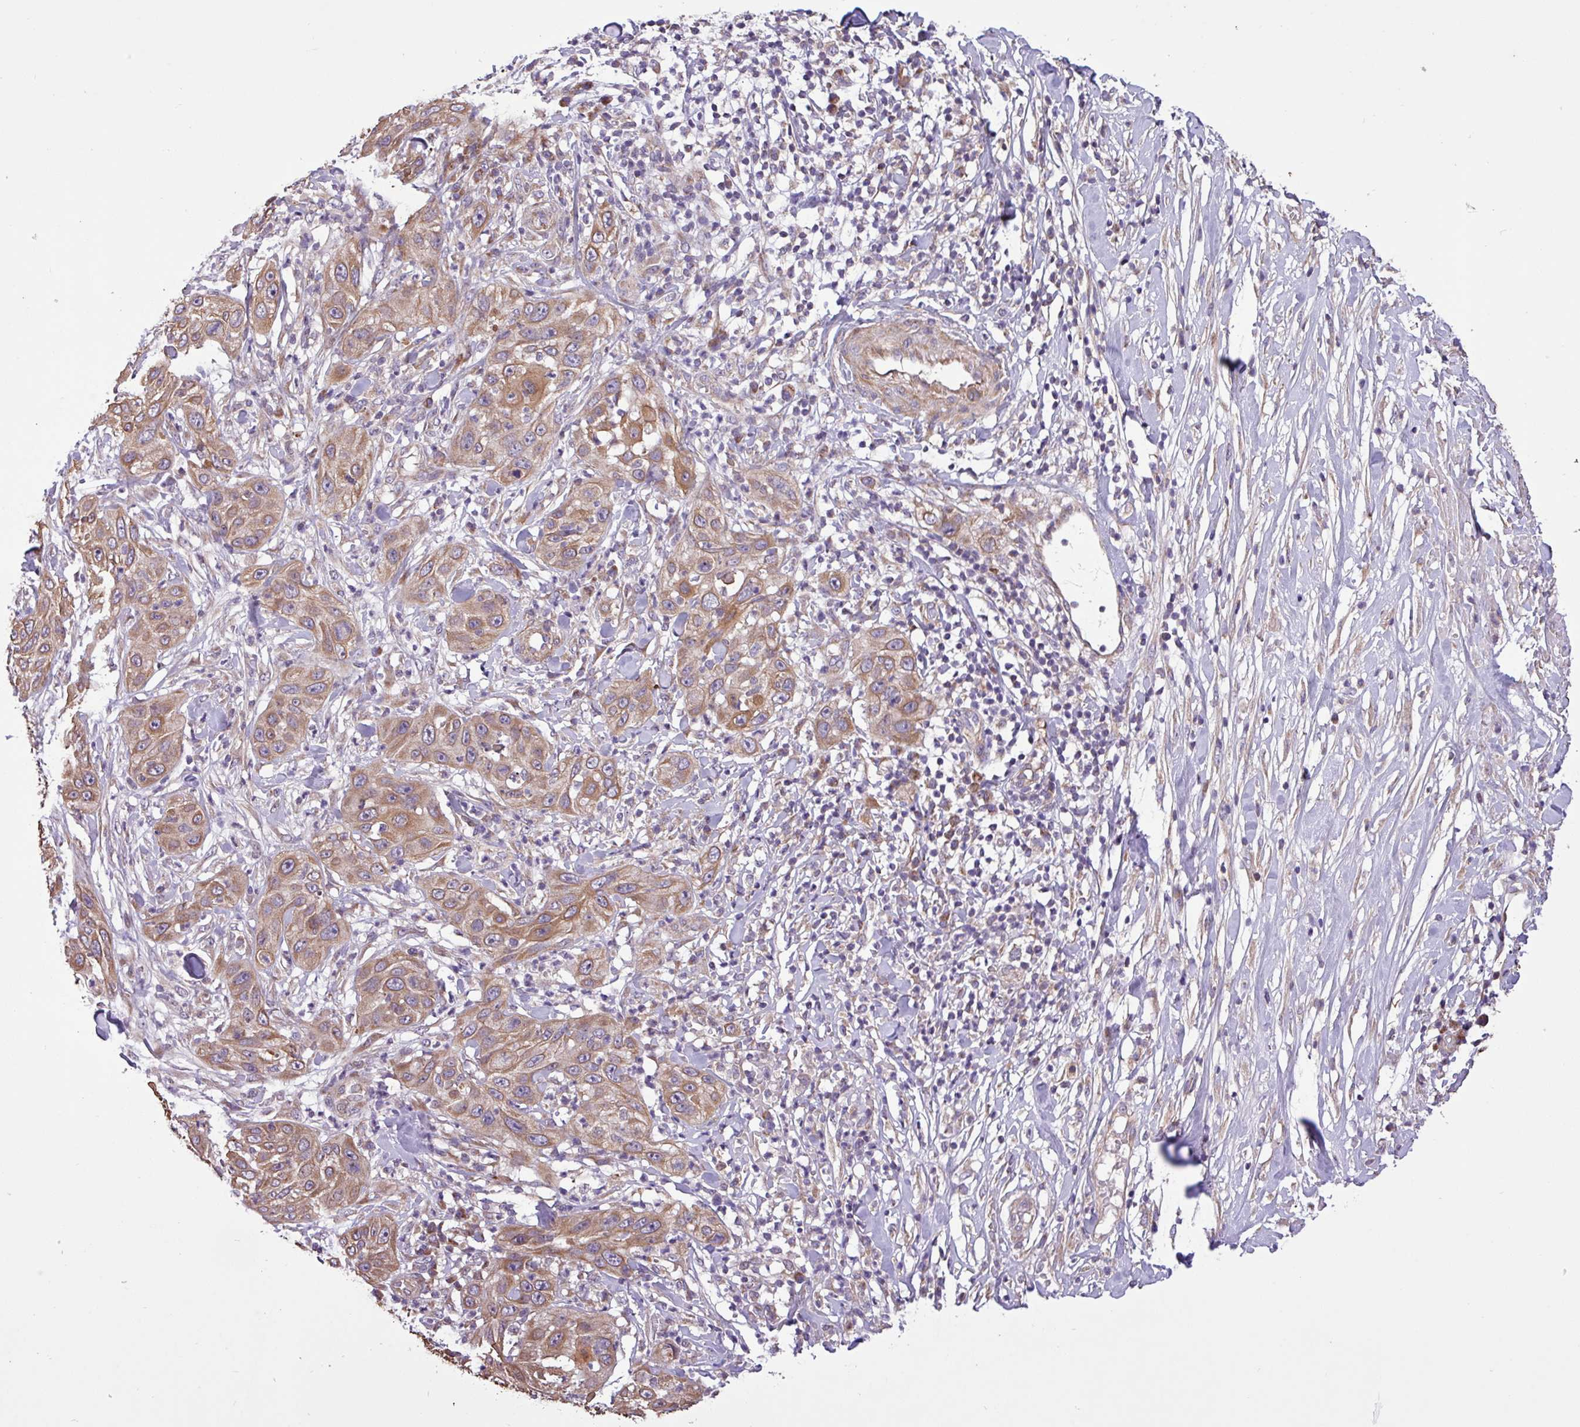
{"staining": {"intensity": "moderate", "quantity": ">75%", "location": "cytoplasmic/membranous"}, "tissue": "skin cancer", "cell_type": "Tumor cells", "image_type": "cancer", "snomed": [{"axis": "morphology", "description": "Squamous cell carcinoma, NOS"}, {"axis": "topography", "description": "Skin"}], "caption": "Immunohistochemical staining of human skin cancer demonstrates moderate cytoplasmic/membranous protein staining in approximately >75% of tumor cells.", "gene": "TIMM10B", "patient": {"sex": "female", "age": 44}}